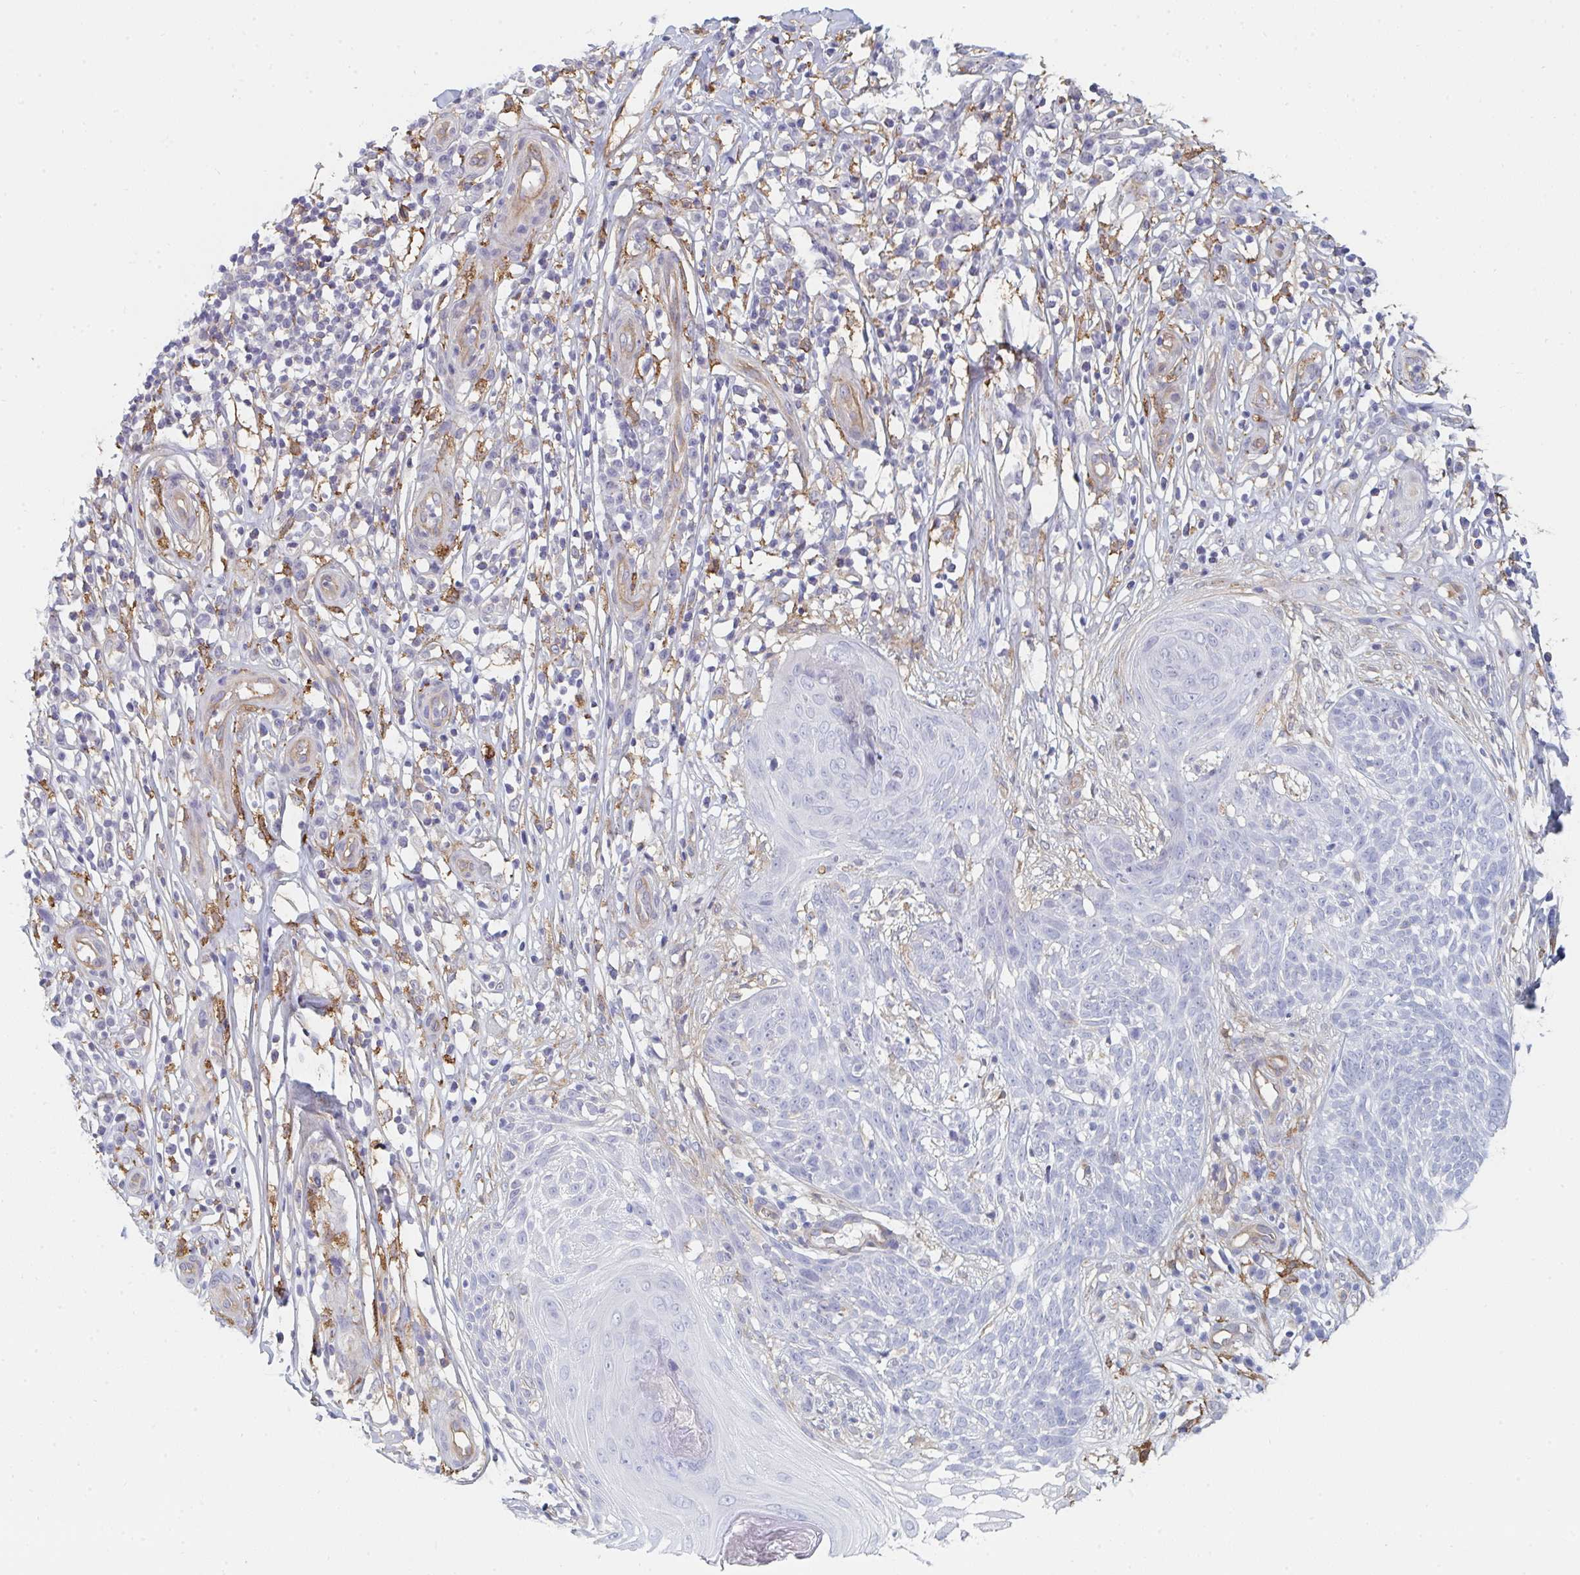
{"staining": {"intensity": "negative", "quantity": "none", "location": "none"}, "tissue": "skin cancer", "cell_type": "Tumor cells", "image_type": "cancer", "snomed": [{"axis": "morphology", "description": "Basal cell carcinoma"}, {"axis": "topography", "description": "Skin"}, {"axis": "topography", "description": "Skin, foot"}], "caption": "IHC photomicrograph of neoplastic tissue: human skin cancer (basal cell carcinoma) stained with DAB (3,3'-diaminobenzidine) reveals no significant protein staining in tumor cells. (DAB (3,3'-diaminobenzidine) IHC, high magnification).", "gene": "DAB2", "patient": {"sex": "female", "age": 86}}